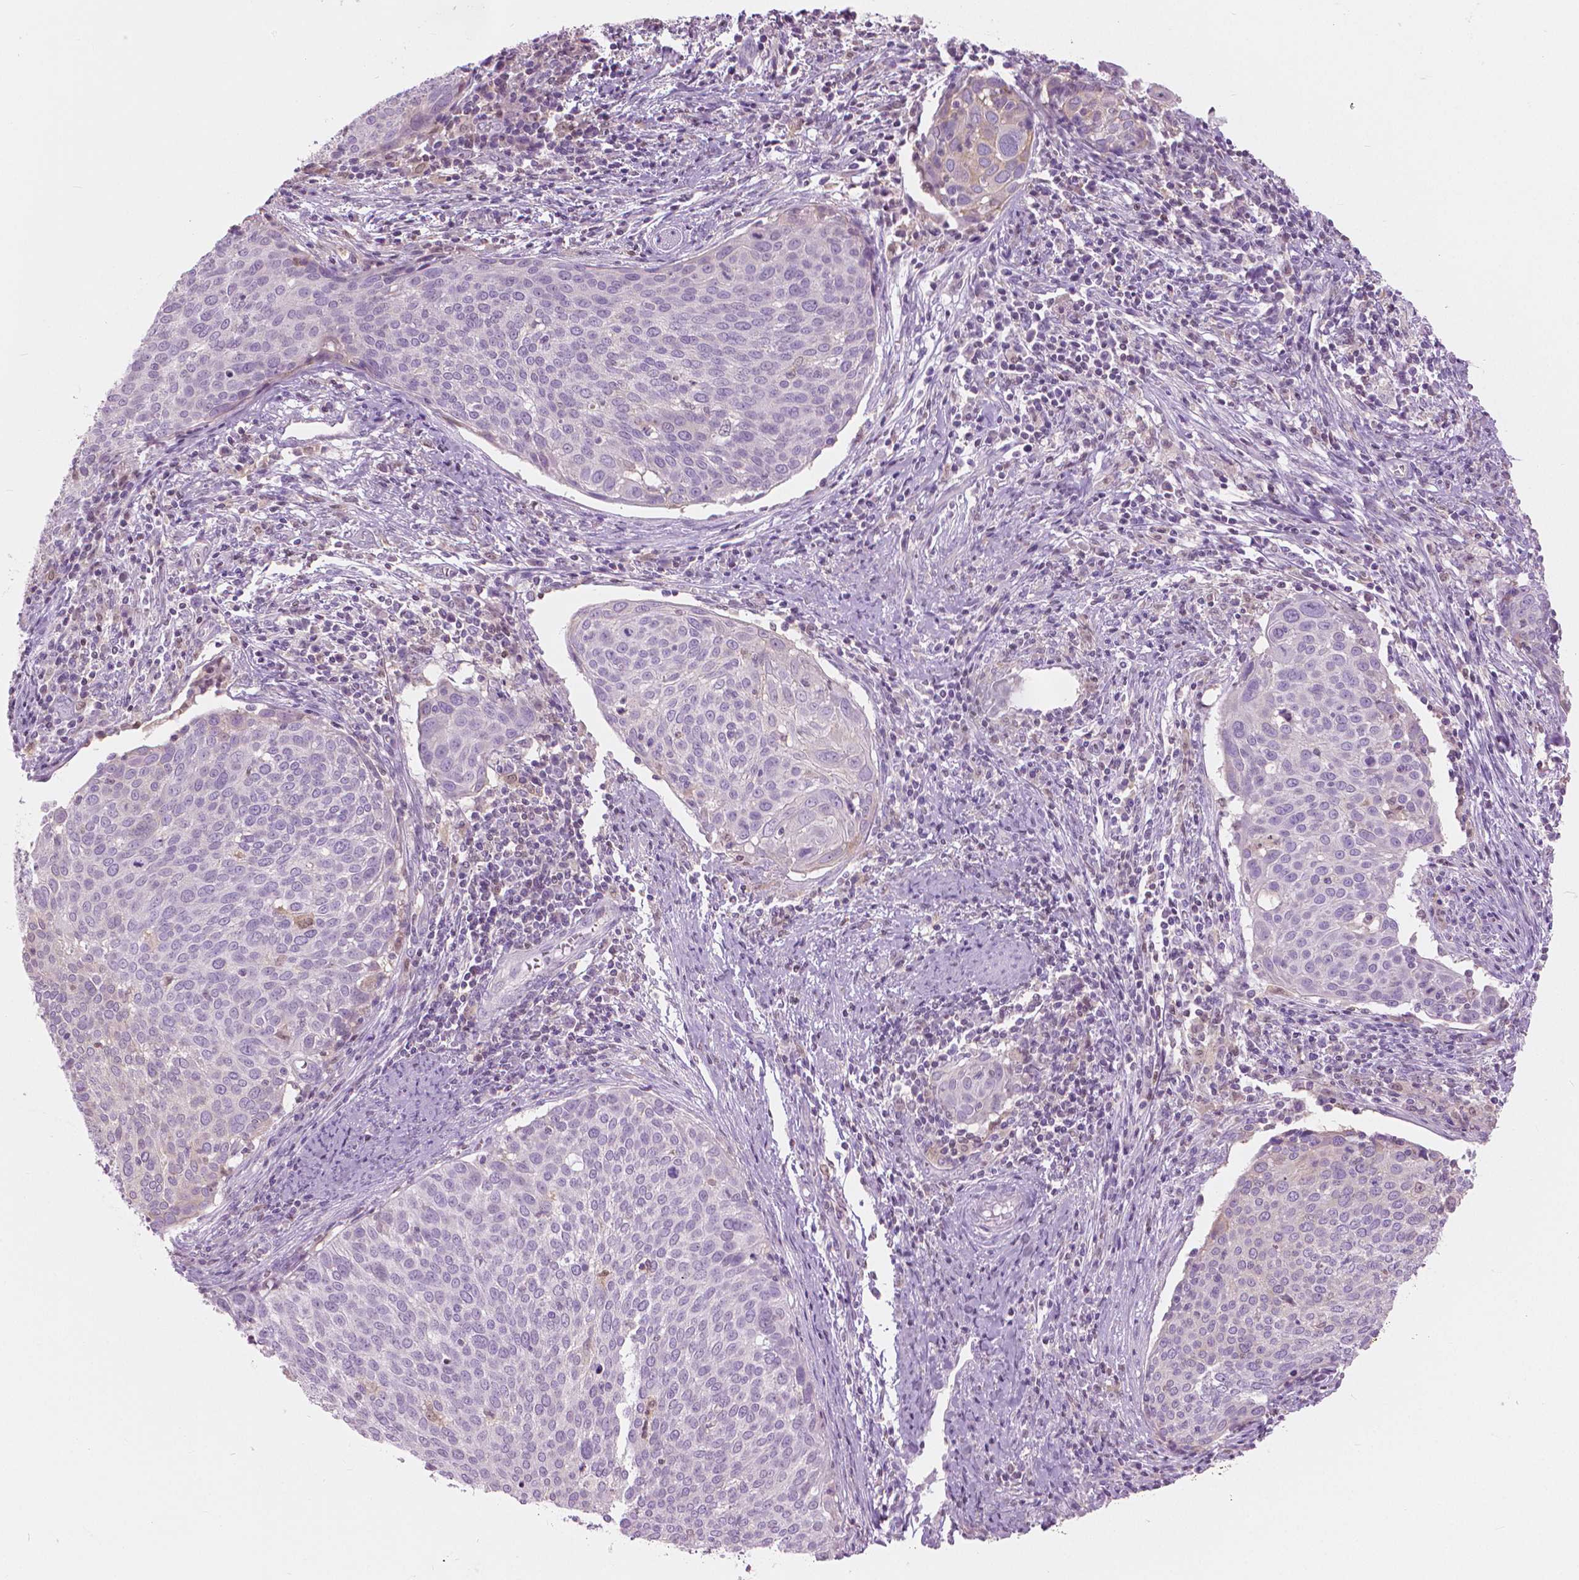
{"staining": {"intensity": "negative", "quantity": "none", "location": "none"}, "tissue": "cervical cancer", "cell_type": "Tumor cells", "image_type": "cancer", "snomed": [{"axis": "morphology", "description": "Squamous cell carcinoma, NOS"}, {"axis": "topography", "description": "Cervix"}], "caption": "Immunohistochemistry of cervical cancer demonstrates no staining in tumor cells. (DAB immunohistochemistry (IHC), high magnification).", "gene": "GALM", "patient": {"sex": "female", "age": 39}}